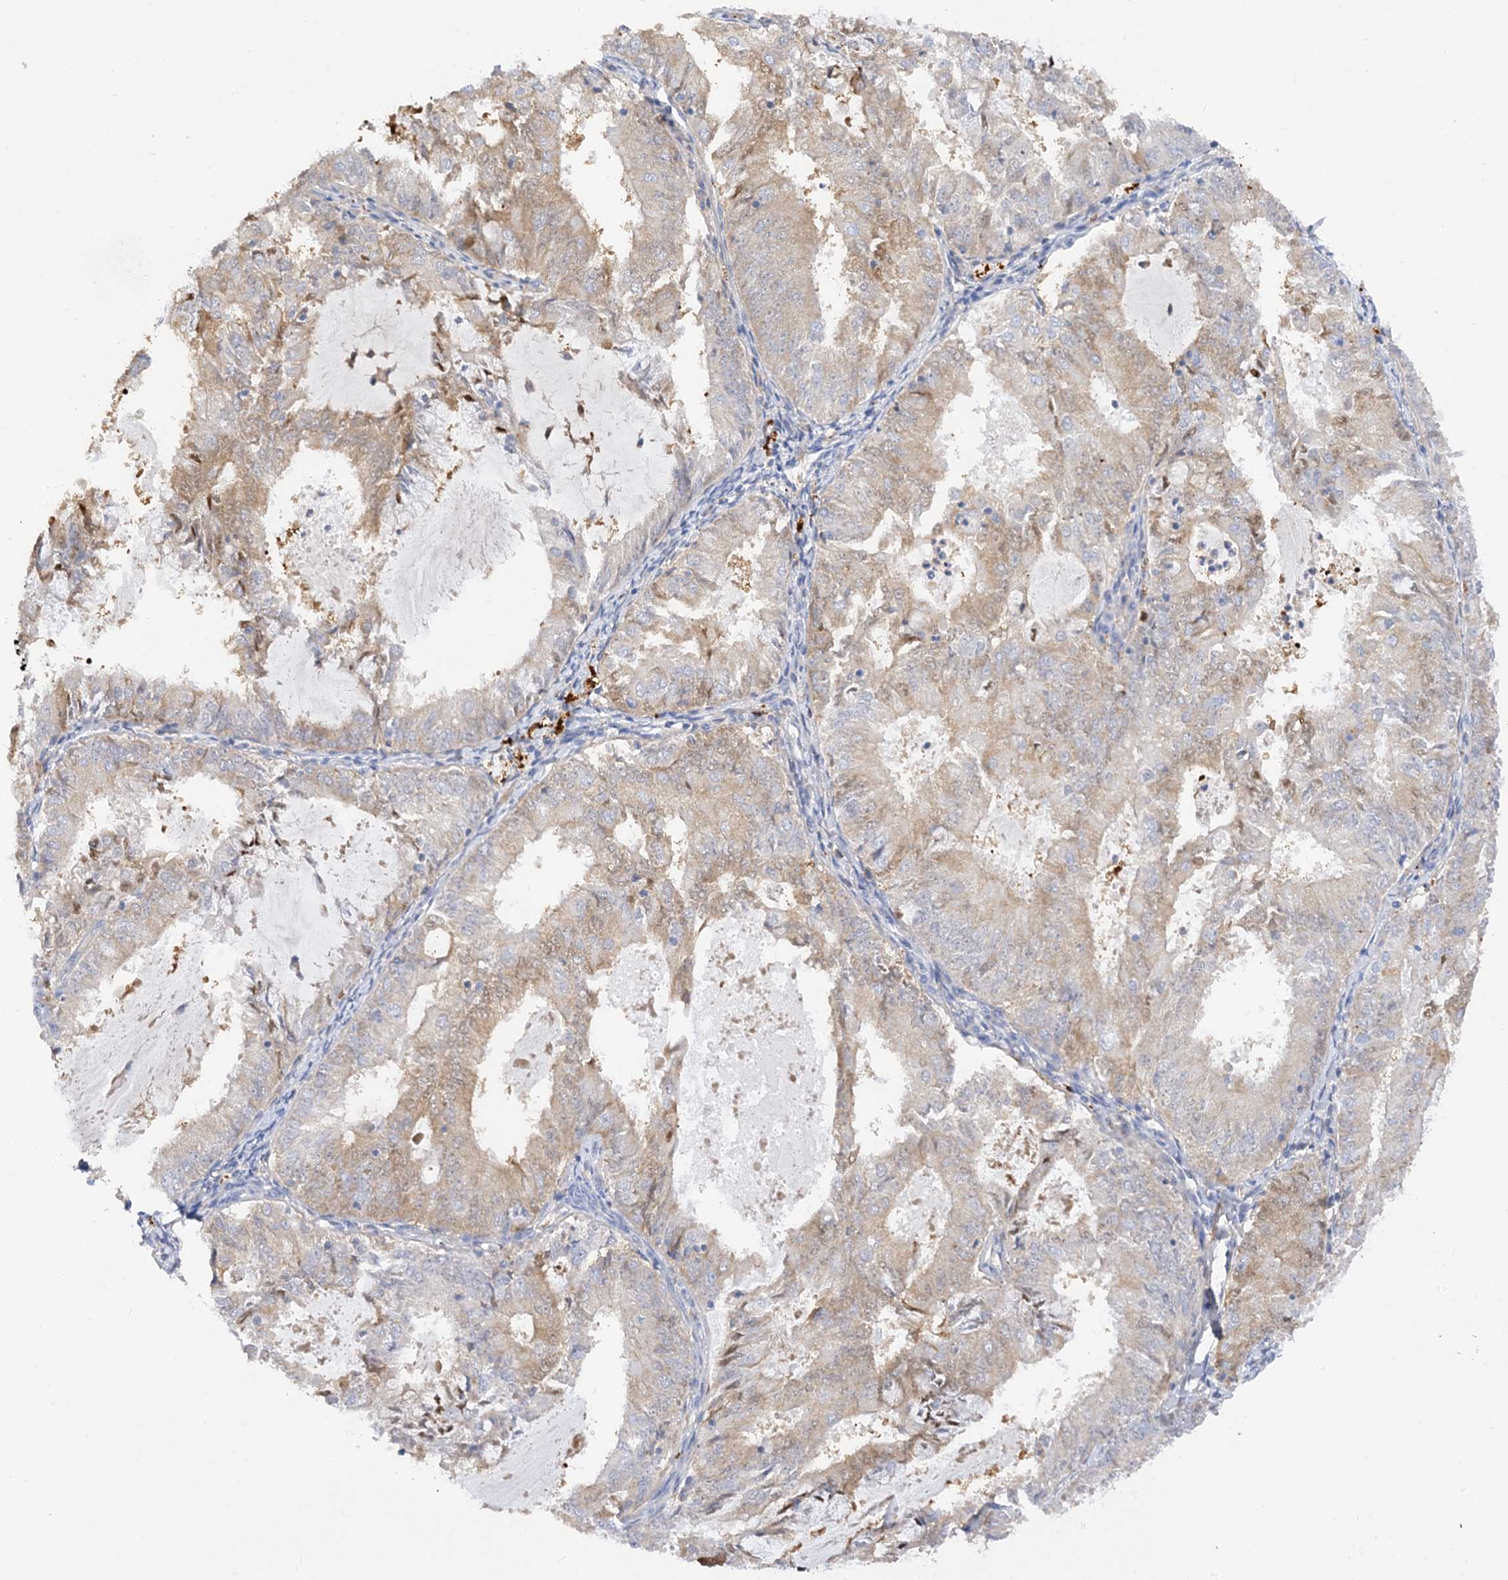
{"staining": {"intensity": "weak", "quantity": "25%-75%", "location": "cytoplasmic/membranous"}, "tissue": "endometrial cancer", "cell_type": "Tumor cells", "image_type": "cancer", "snomed": [{"axis": "morphology", "description": "Adenocarcinoma, NOS"}, {"axis": "topography", "description": "Endometrium"}], "caption": "The image displays staining of endometrial cancer, revealing weak cytoplasmic/membranous protein expression (brown color) within tumor cells.", "gene": "ARV1", "patient": {"sex": "female", "age": 57}}